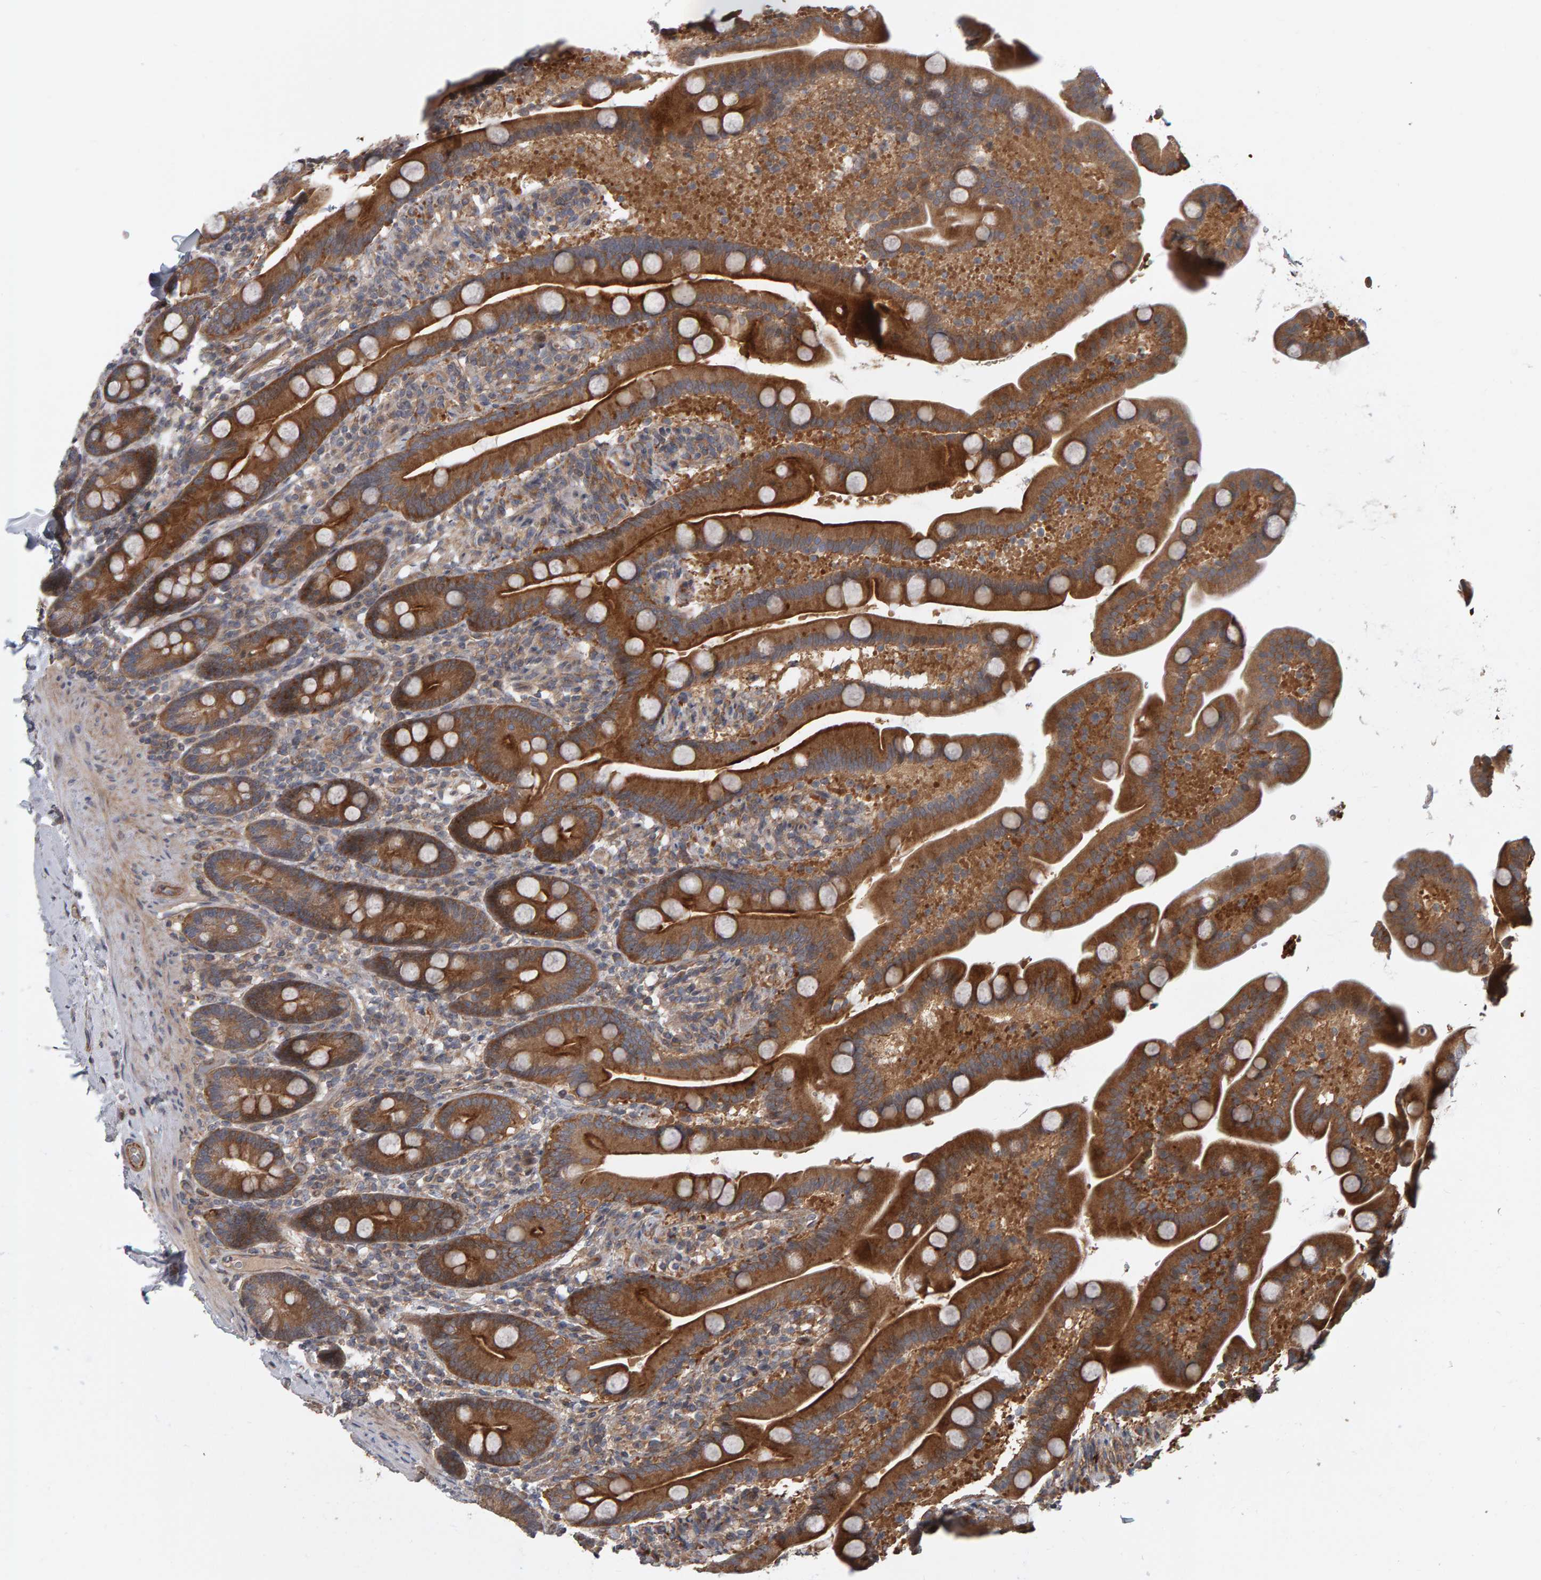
{"staining": {"intensity": "strong", "quantity": ">75%", "location": "cytoplasmic/membranous"}, "tissue": "duodenum", "cell_type": "Glandular cells", "image_type": "normal", "snomed": [{"axis": "morphology", "description": "Normal tissue, NOS"}, {"axis": "topography", "description": "Duodenum"}], "caption": "Protein staining displays strong cytoplasmic/membranous expression in approximately >75% of glandular cells in benign duodenum.", "gene": "C9orf72", "patient": {"sex": "male", "age": 54}}